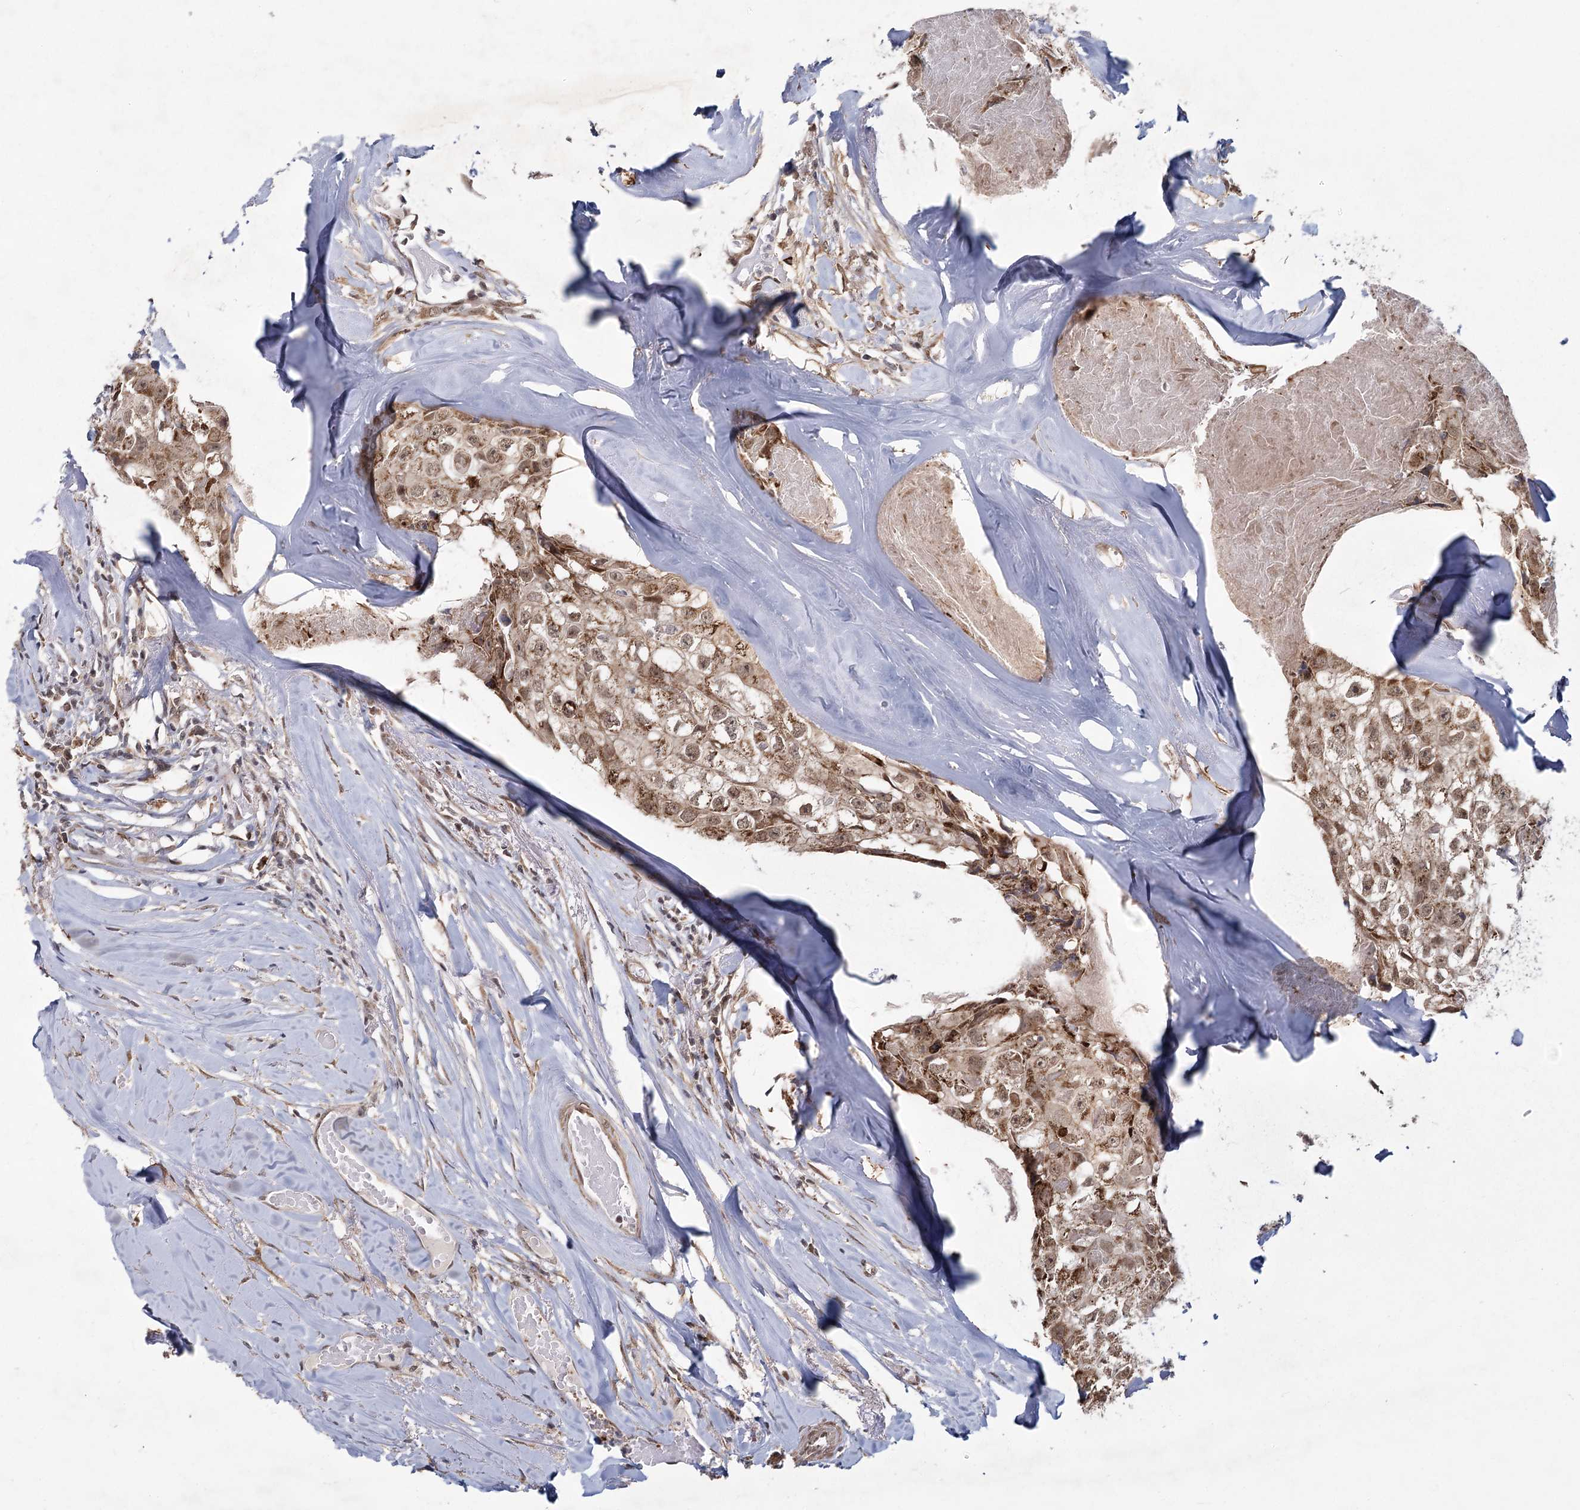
{"staining": {"intensity": "moderate", "quantity": ">75%", "location": "cytoplasmic/membranous,nuclear"}, "tissue": "head and neck cancer", "cell_type": "Tumor cells", "image_type": "cancer", "snomed": [{"axis": "morphology", "description": "Adenocarcinoma, NOS"}, {"axis": "morphology", "description": "Adenocarcinoma, metastatic, NOS"}, {"axis": "topography", "description": "Head-Neck"}], "caption": "A brown stain labels moderate cytoplasmic/membranous and nuclear expression of a protein in metastatic adenocarcinoma (head and neck) tumor cells.", "gene": "ZCCHC24", "patient": {"sex": "male", "age": 75}}